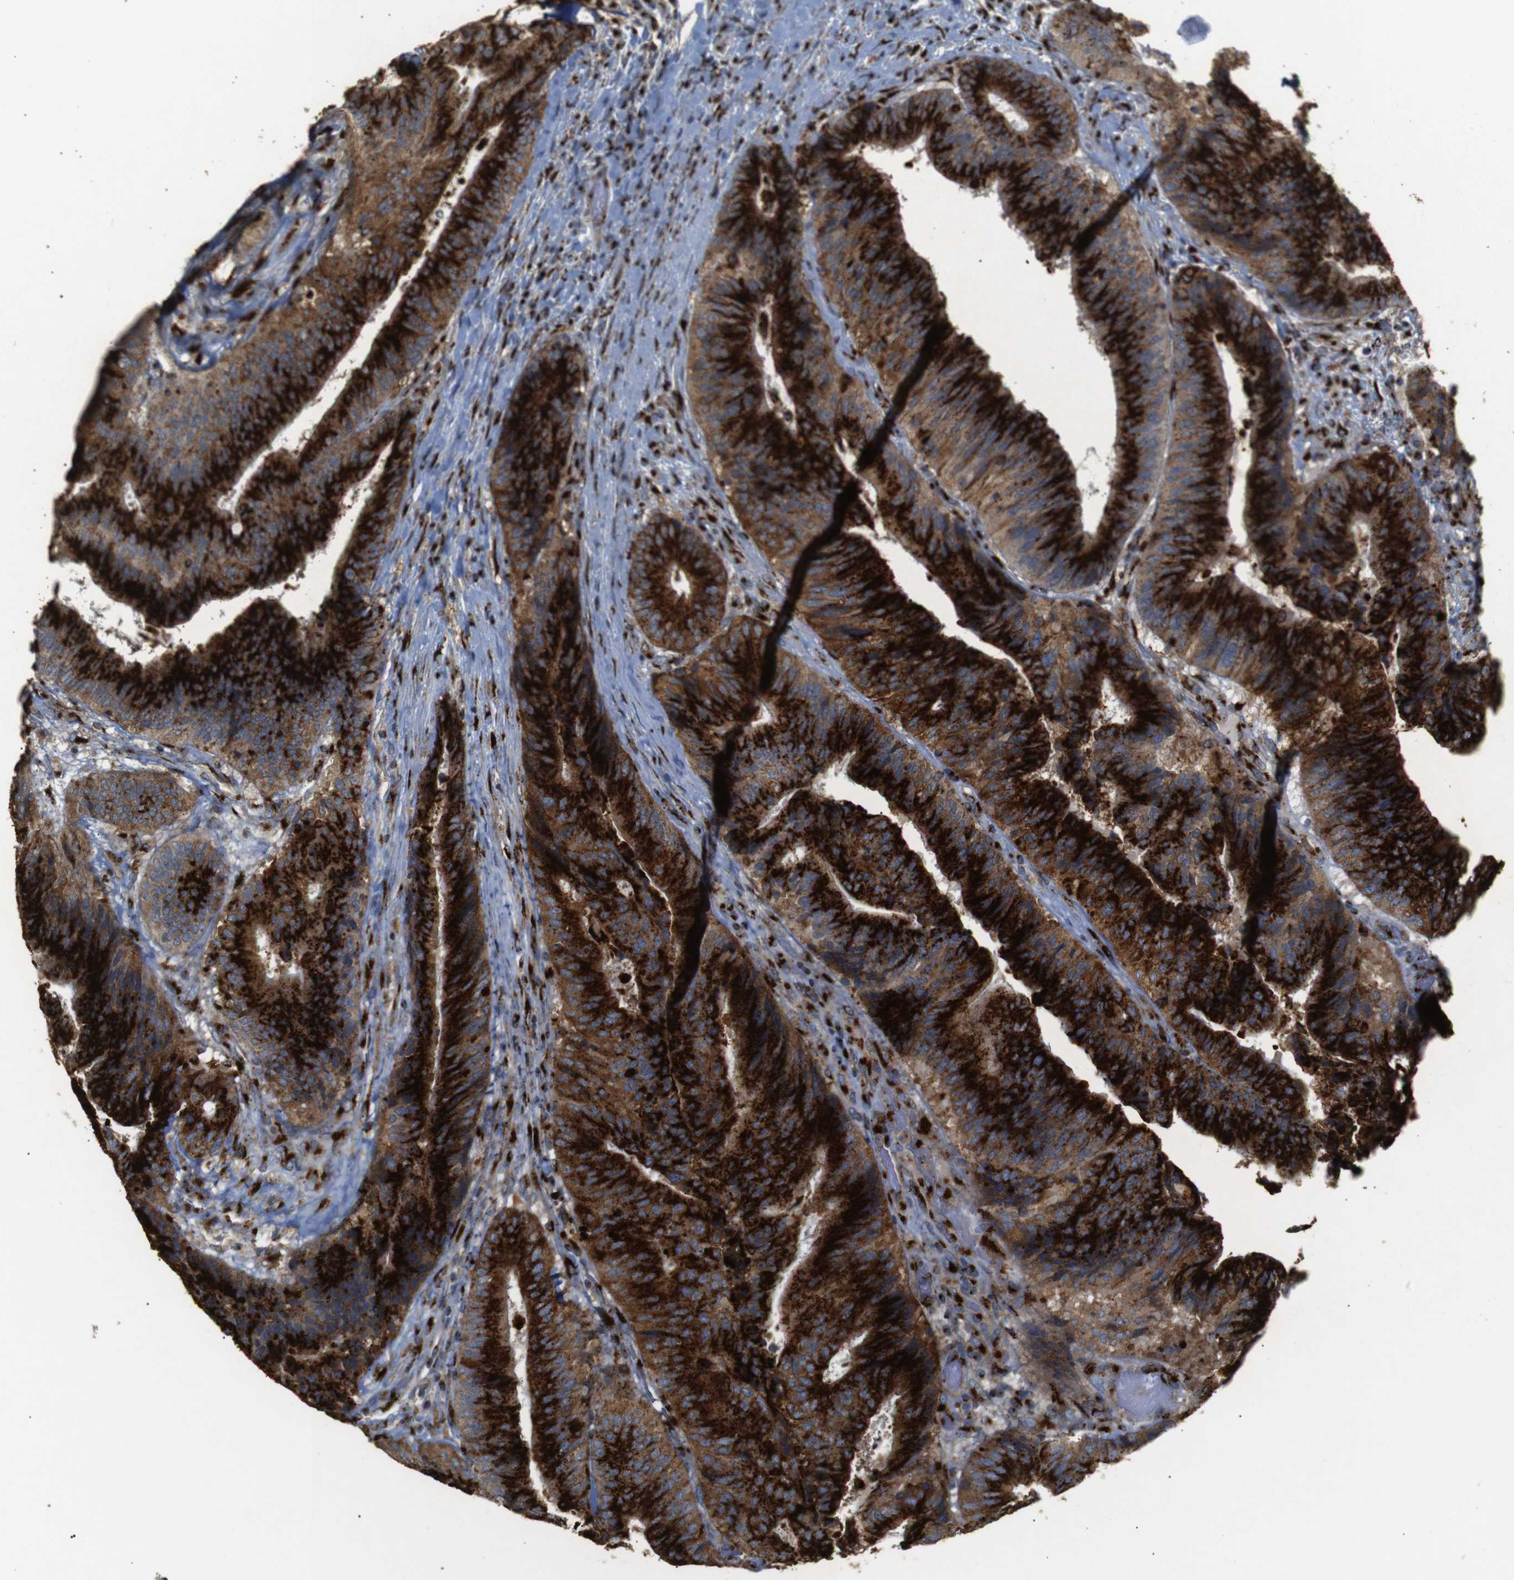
{"staining": {"intensity": "strong", "quantity": ">75%", "location": "cytoplasmic/membranous"}, "tissue": "colorectal cancer", "cell_type": "Tumor cells", "image_type": "cancer", "snomed": [{"axis": "morphology", "description": "Adenocarcinoma, NOS"}, {"axis": "topography", "description": "Rectum"}], "caption": "This image shows adenocarcinoma (colorectal) stained with IHC to label a protein in brown. The cytoplasmic/membranous of tumor cells show strong positivity for the protein. Nuclei are counter-stained blue.", "gene": "TGOLN2", "patient": {"sex": "male", "age": 72}}